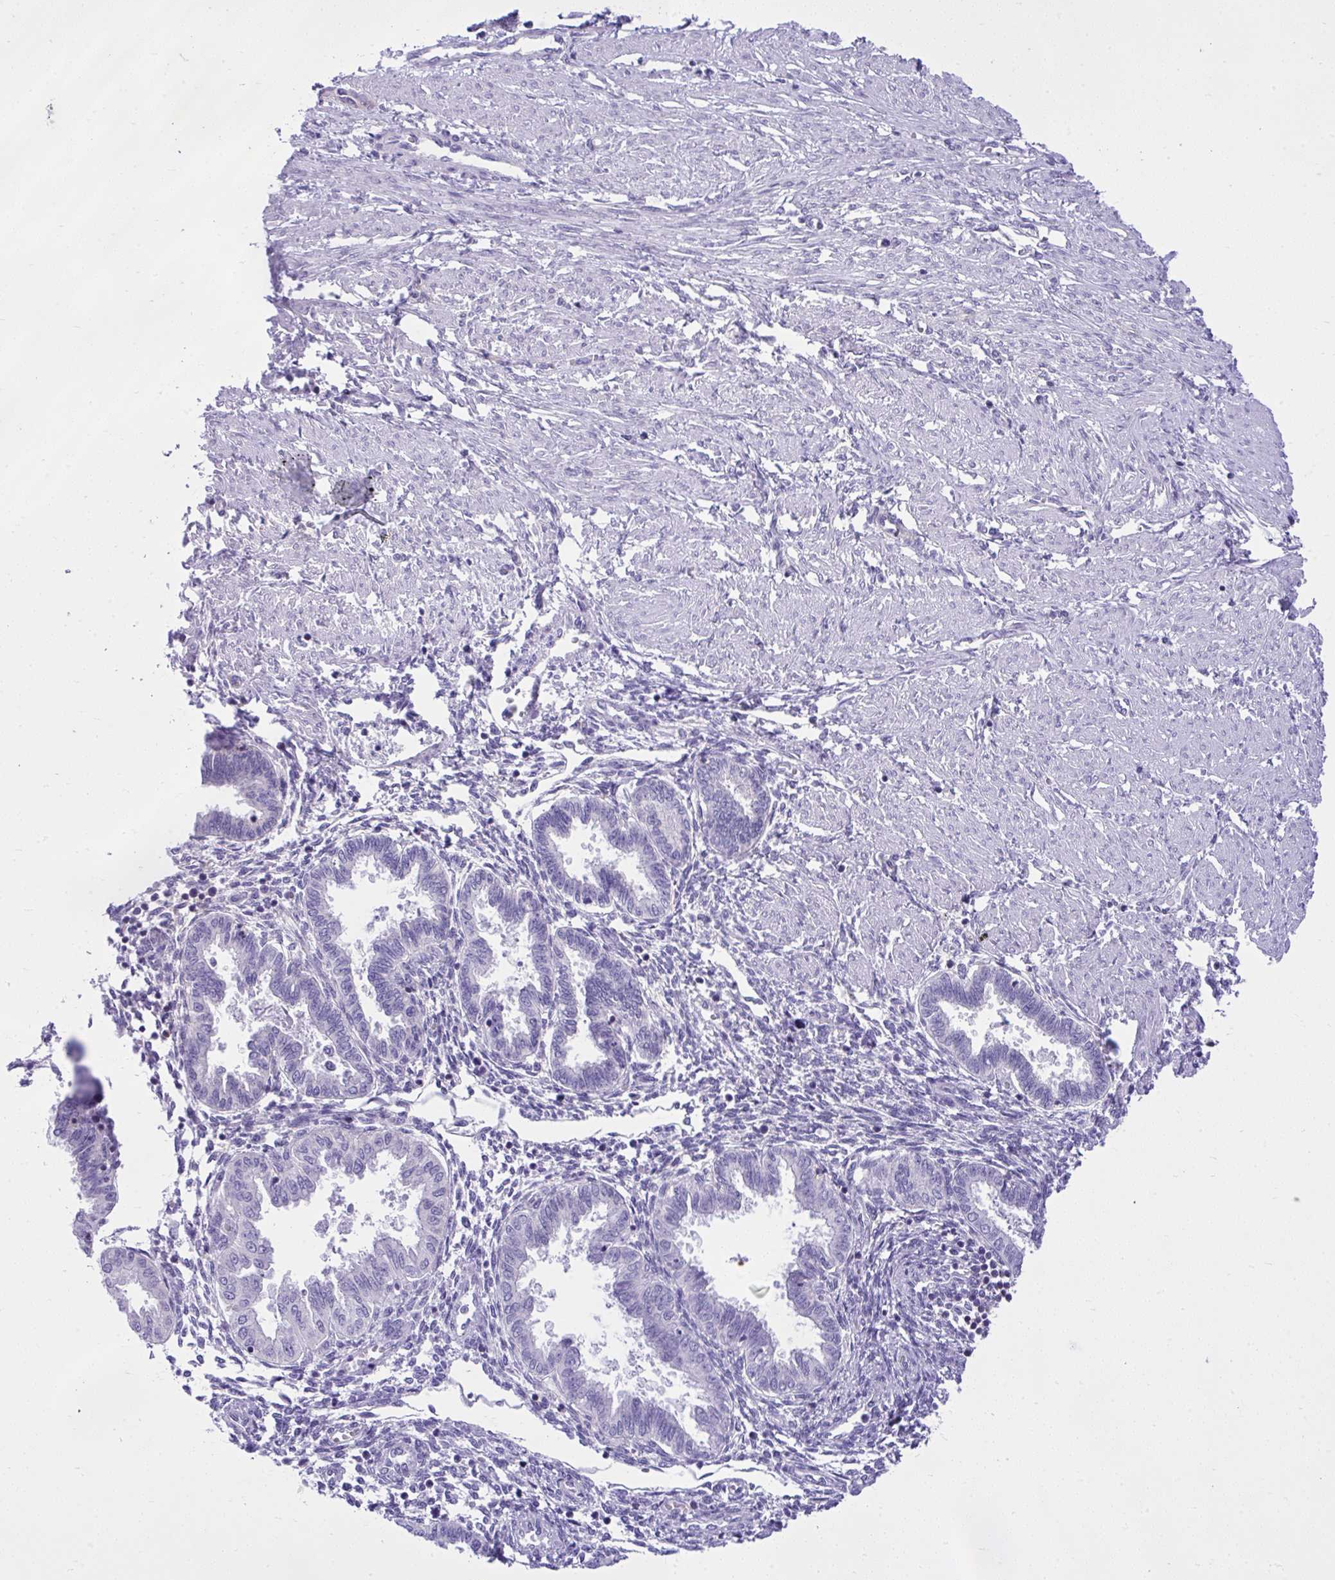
{"staining": {"intensity": "negative", "quantity": "none", "location": "none"}, "tissue": "endometrium", "cell_type": "Cells in endometrial stroma", "image_type": "normal", "snomed": [{"axis": "morphology", "description": "Normal tissue, NOS"}, {"axis": "topography", "description": "Endometrium"}], "caption": "IHC of unremarkable endometrium reveals no staining in cells in endometrial stroma. (DAB (3,3'-diaminobenzidine) immunohistochemistry with hematoxylin counter stain).", "gene": "GPRIN3", "patient": {"sex": "female", "age": 33}}